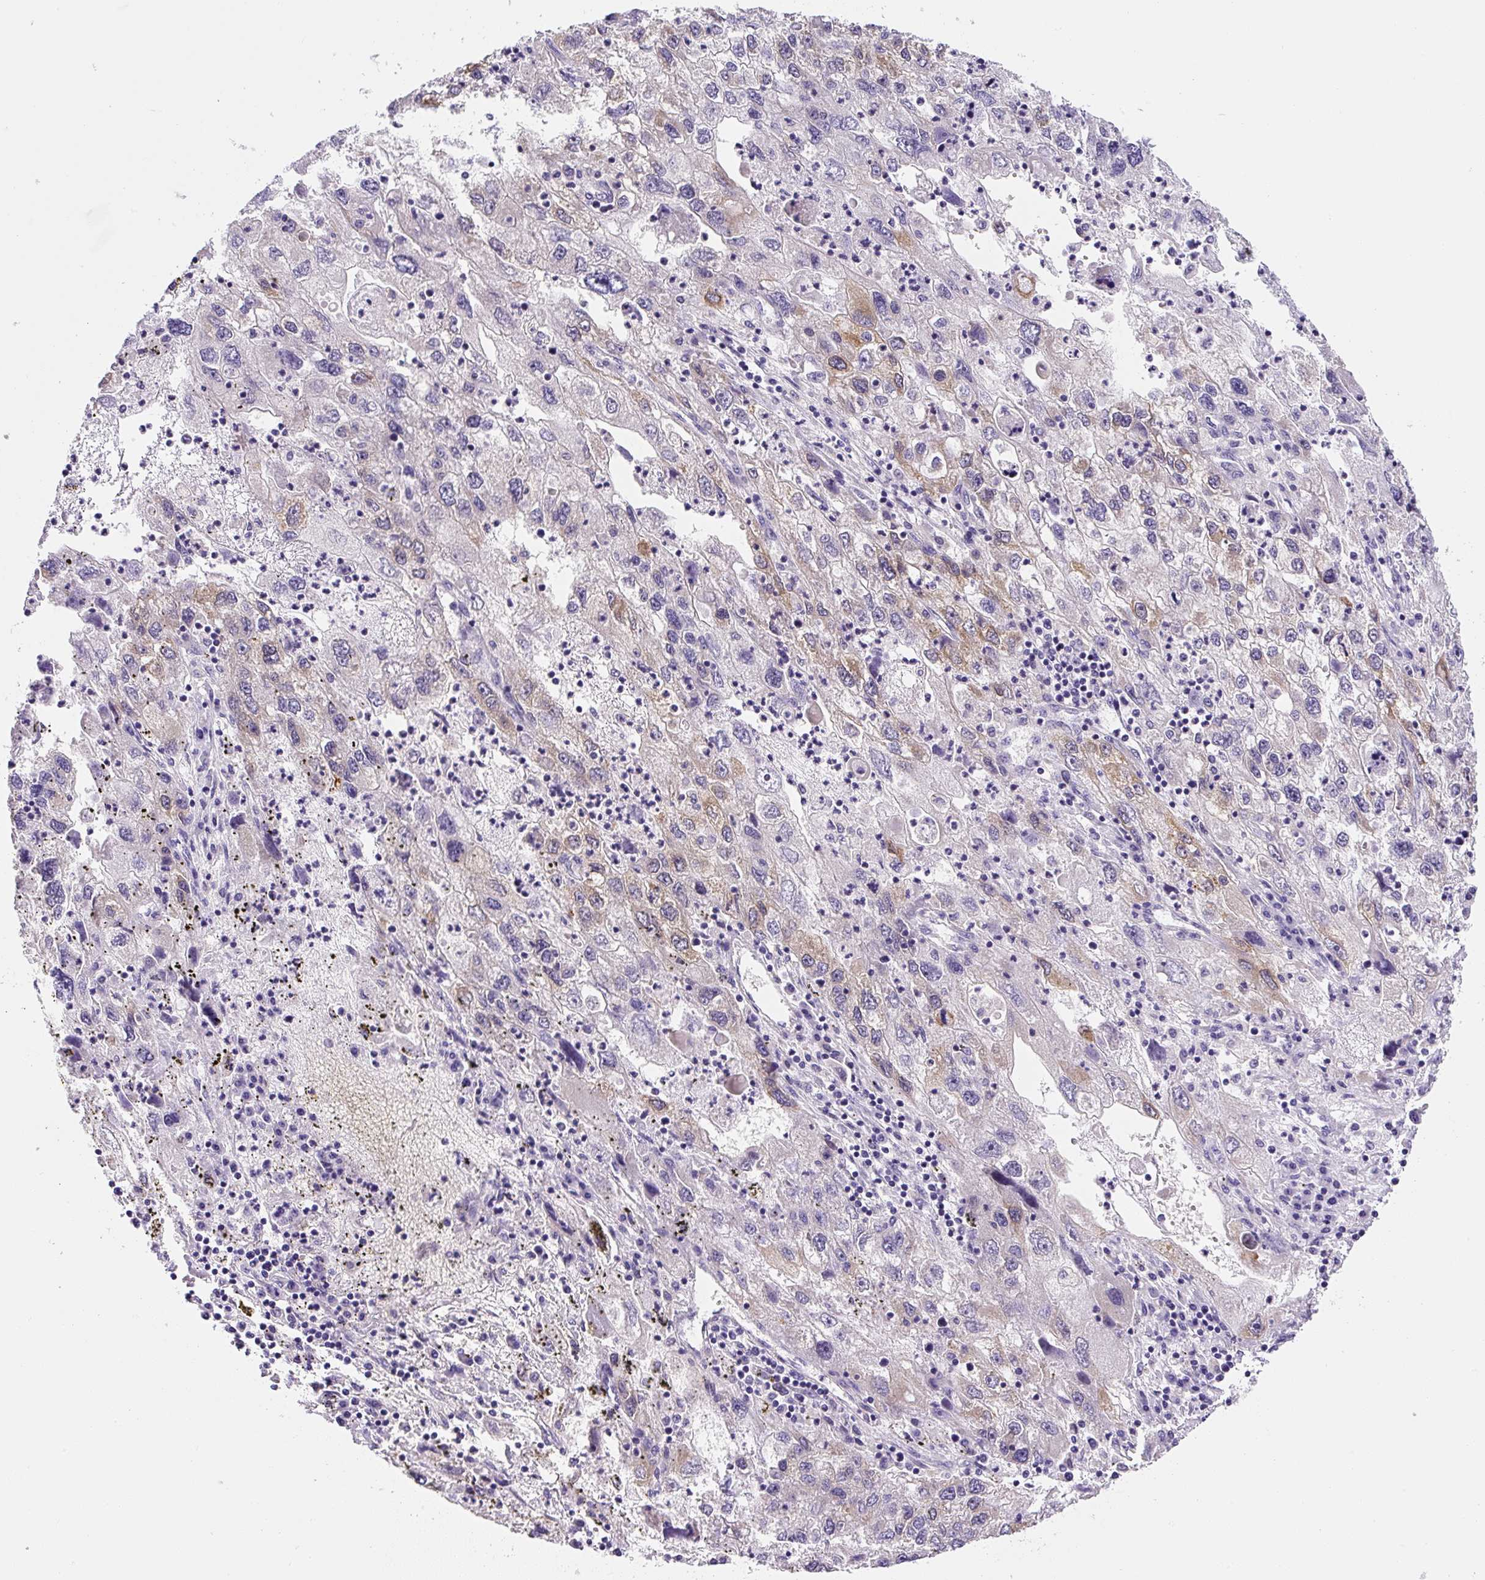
{"staining": {"intensity": "moderate", "quantity": "<25%", "location": "cytoplasmic/membranous"}, "tissue": "endometrial cancer", "cell_type": "Tumor cells", "image_type": "cancer", "snomed": [{"axis": "morphology", "description": "Adenocarcinoma, NOS"}, {"axis": "topography", "description": "Endometrium"}], "caption": "Immunohistochemistry staining of endometrial adenocarcinoma, which demonstrates low levels of moderate cytoplasmic/membranous expression in approximately <25% of tumor cells indicating moderate cytoplasmic/membranous protein staining. The staining was performed using DAB (3,3'-diaminobenzidine) (brown) for protein detection and nuclei were counterstained in hematoxylin (blue).", "gene": "PLA2G4A", "patient": {"sex": "female", "age": 49}}